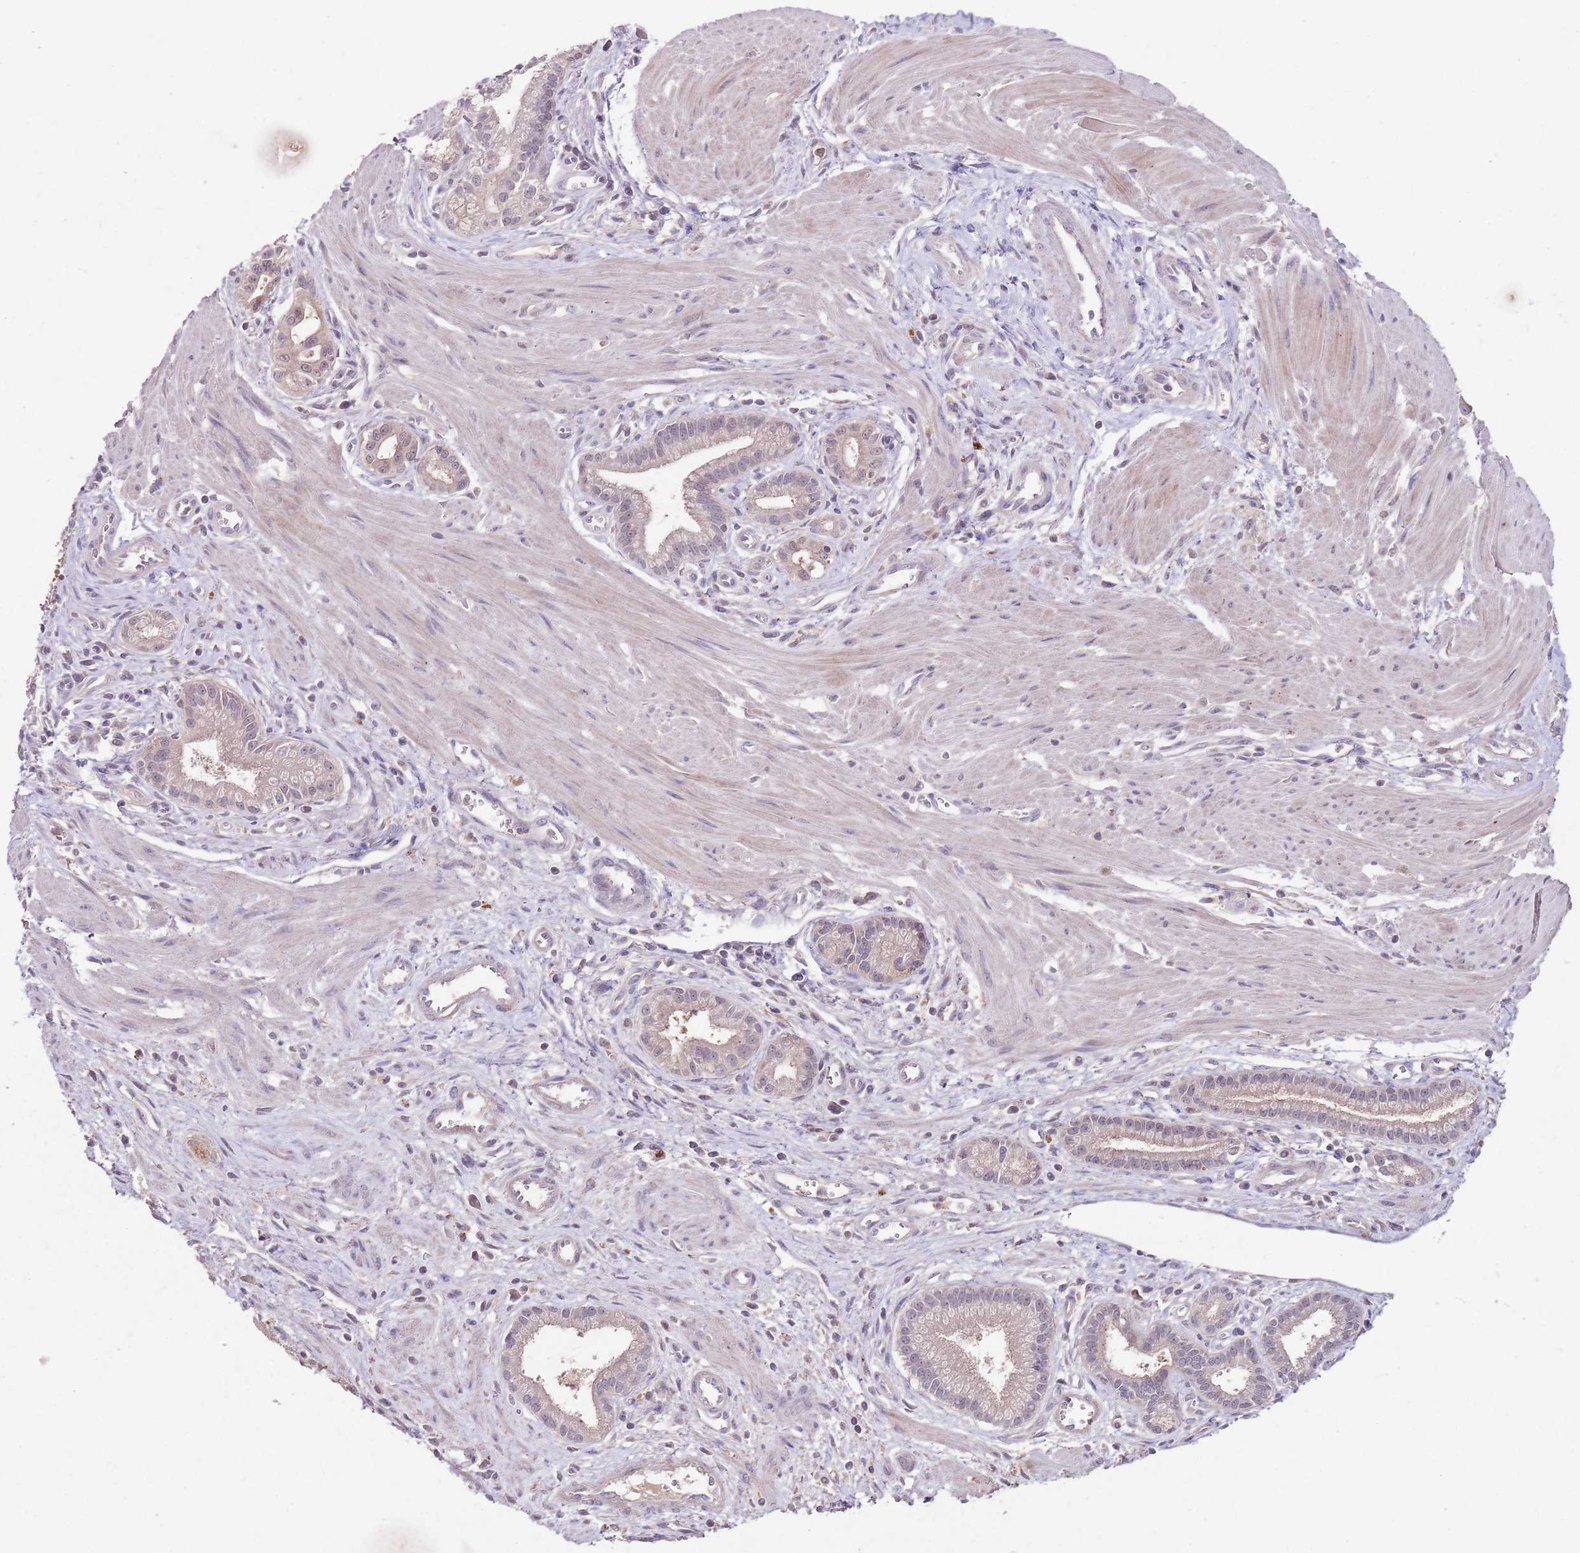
{"staining": {"intensity": "weak", "quantity": "25%-75%", "location": "cytoplasmic/membranous,nuclear"}, "tissue": "pancreatic cancer", "cell_type": "Tumor cells", "image_type": "cancer", "snomed": [{"axis": "morphology", "description": "Adenocarcinoma, NOS"}, {"axis": "topography", "description": "Pancreas"}], "caption": "There is low levels of weak cytoplasmic/membranous and nuclear staining in tumor cells of pancreatic adenocarcinoma, as demonstrated by immunohistochemical staining (brown color).", "gene": "NRDE2", "patient": {"sex": "male", "age": 78}}